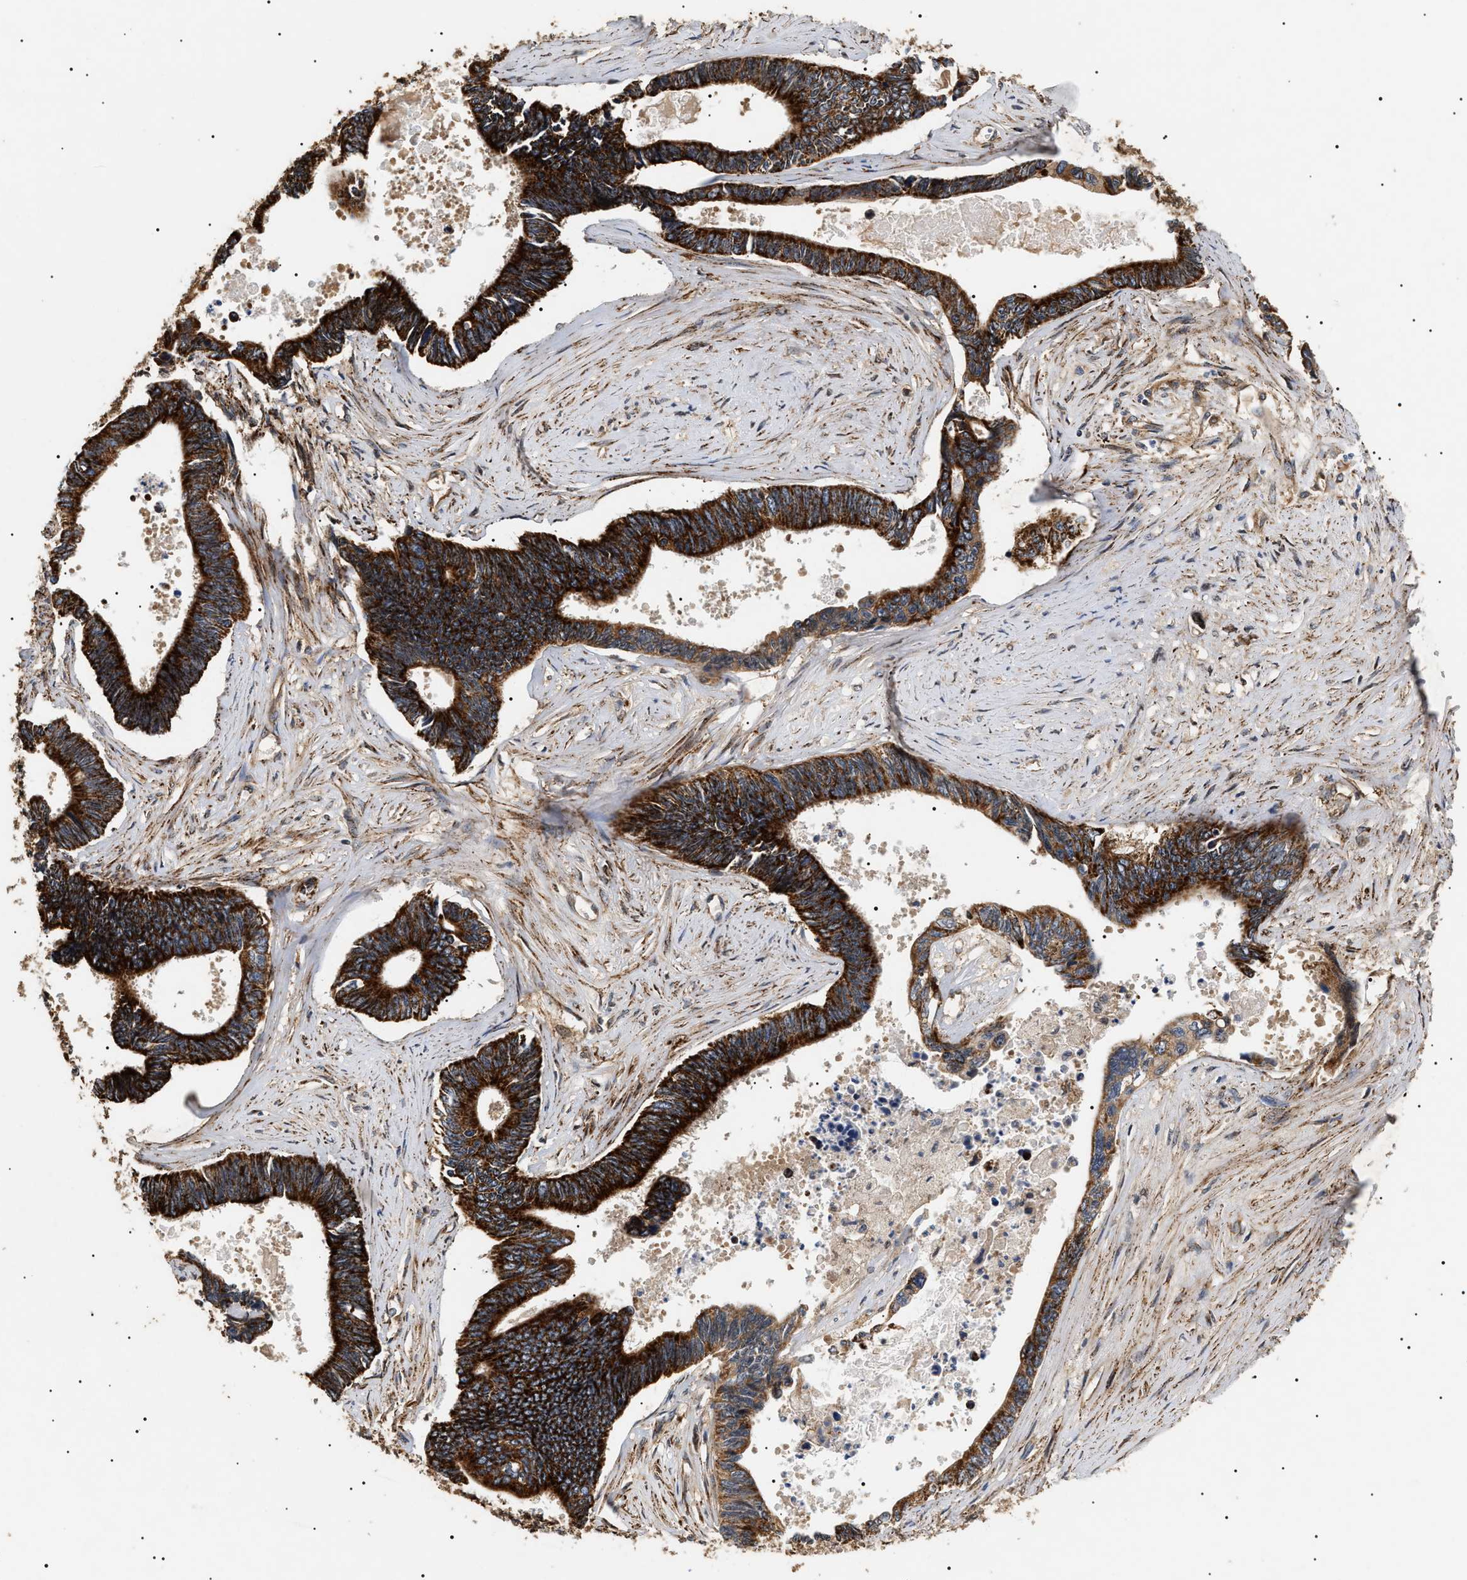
{"staining": {"intensity": "strong", "quantity": ">75%", "location": "cytoplasmic/membranous"}, "tissue": "pancreatic cancer", "cell_type": "Tumor cells", "image_type": "cancer", "snomed": [{"axis": "morphology", "description": "Adenocarcinoma, NOS"}, {"axis": "topography", "description": "Pancreas"}], "caption": "An image showing strong cytoplasmic/membranous staining in about >75% of tumor cells in pancreatic adenocarcinoma, as visualized by brown immunohistochemical staining.", "gene": "ZBTB26", "patient": {"sex": "female", "age": 70}}